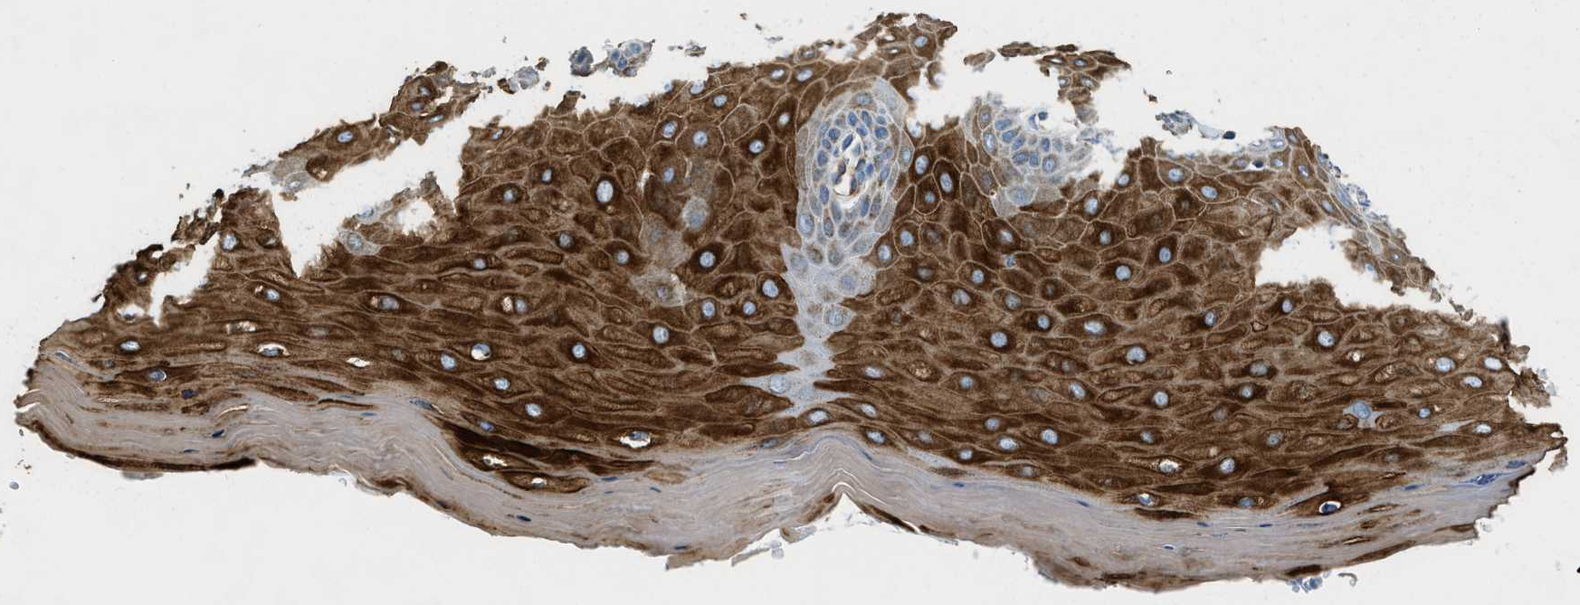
{"staining": {"intensity": "weak", "quantity": ">75%", "location": "cytoplasmic/membranous"}, "tissue": "cervix", "cell_type": "Glandular cells", "image_type": "normal", "snomed": [{"axis": "morphology", "description": "Normal tissue, NOS"}, {"axis": "topography", "description": "Cervix"}], "caption": "Cervix stained for a protein (brown) reveals weak cytoplasmic/membranous positive positivity in approximately >75% of glandular cells.", "gene": "STK33", "patient": {"sex": "female", "age": 55}}